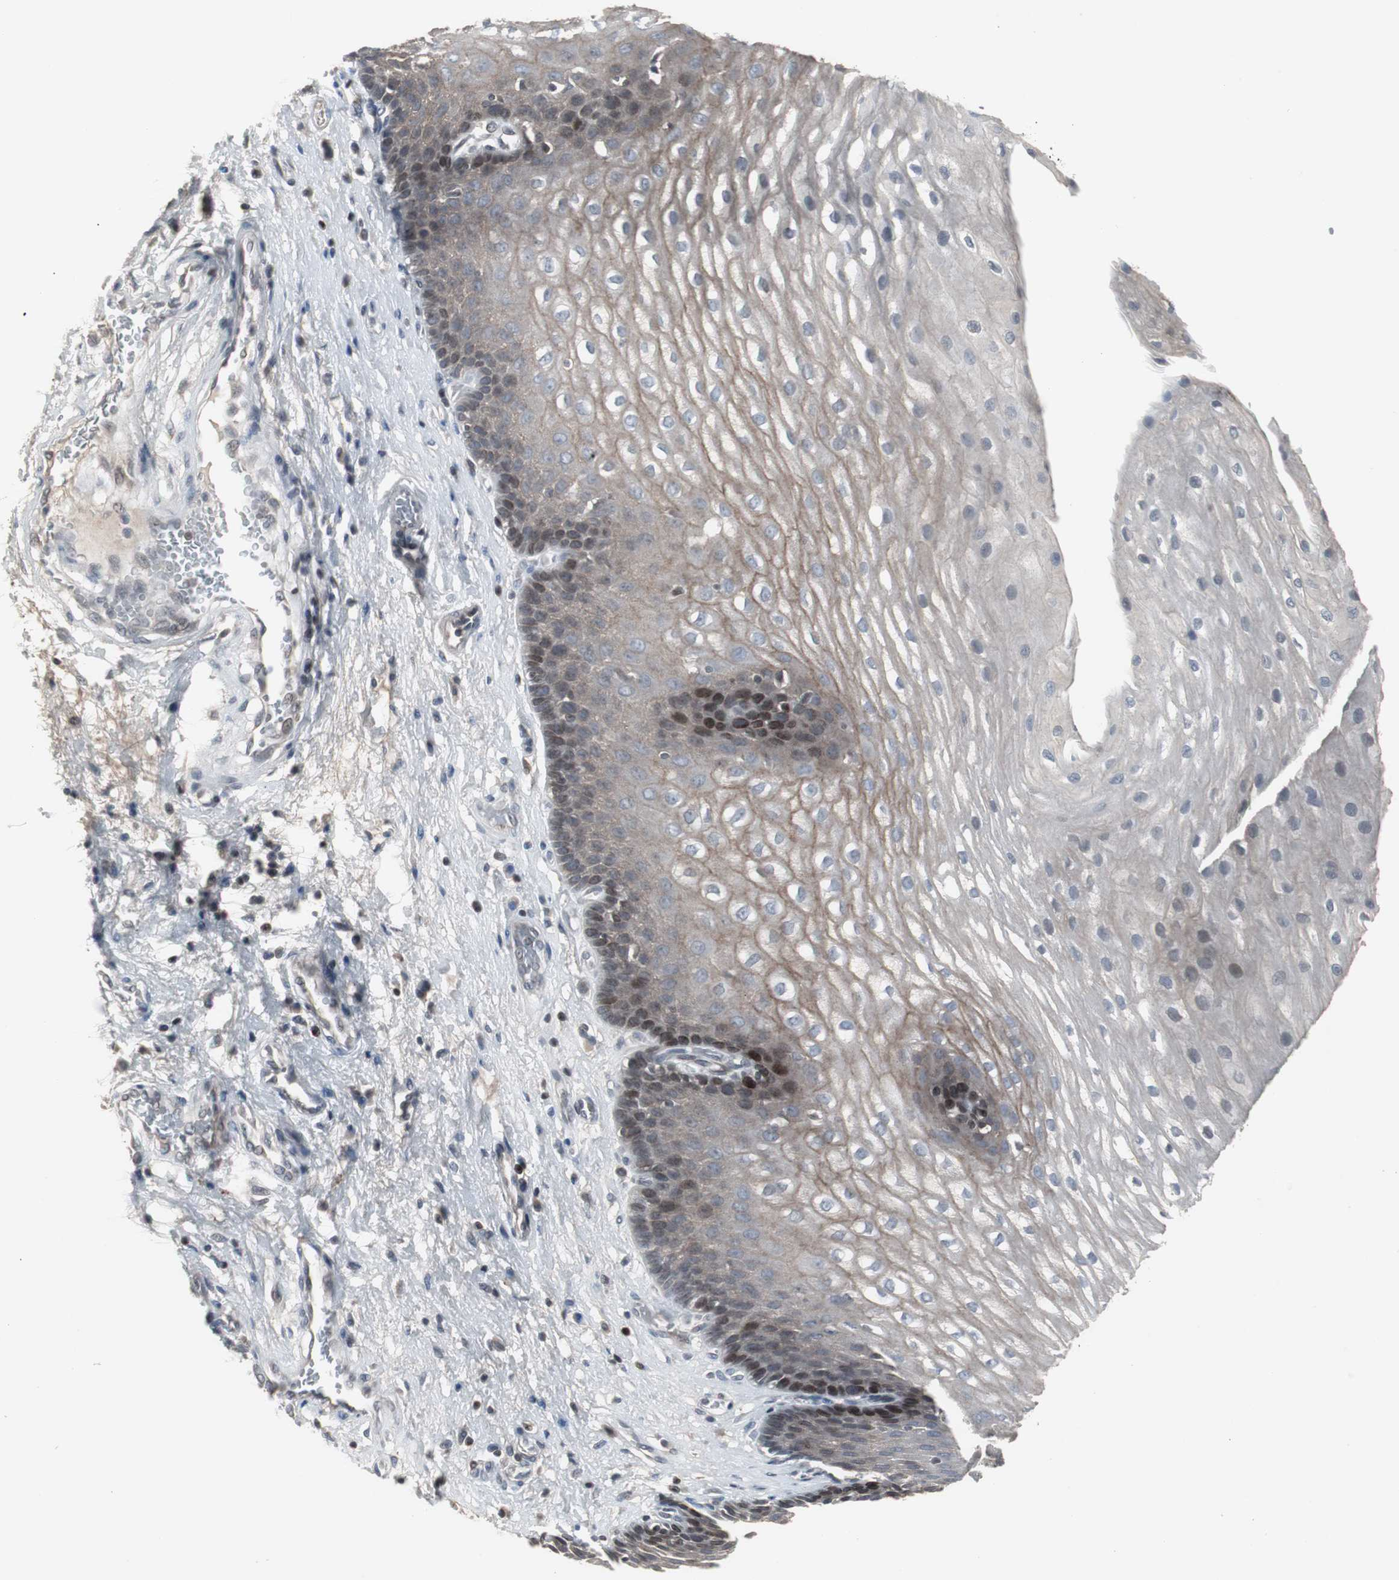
{"staining": {"intensity": "weak", "quantity": "25%-75%", "location": "cytoplasmic/membranous,nuclear"}, "tissue": "esophagus", "cell_type": "Squamous epithelial cells", "image_type": "normal", "snomed": [{"axis": "morphology", "description": "Normal tissue, NOS"}, {"axis": "topography", "description": "Esophagus"}], "caption": "The histopathology image demonstrates a brown stain indicating the presence of a protein in the cytoplasmic/membranous,nuclear of squamous epithelial cells in esophagus.", "gene": "ZNF396", "patient": {"sex": "male", "age": 48}}